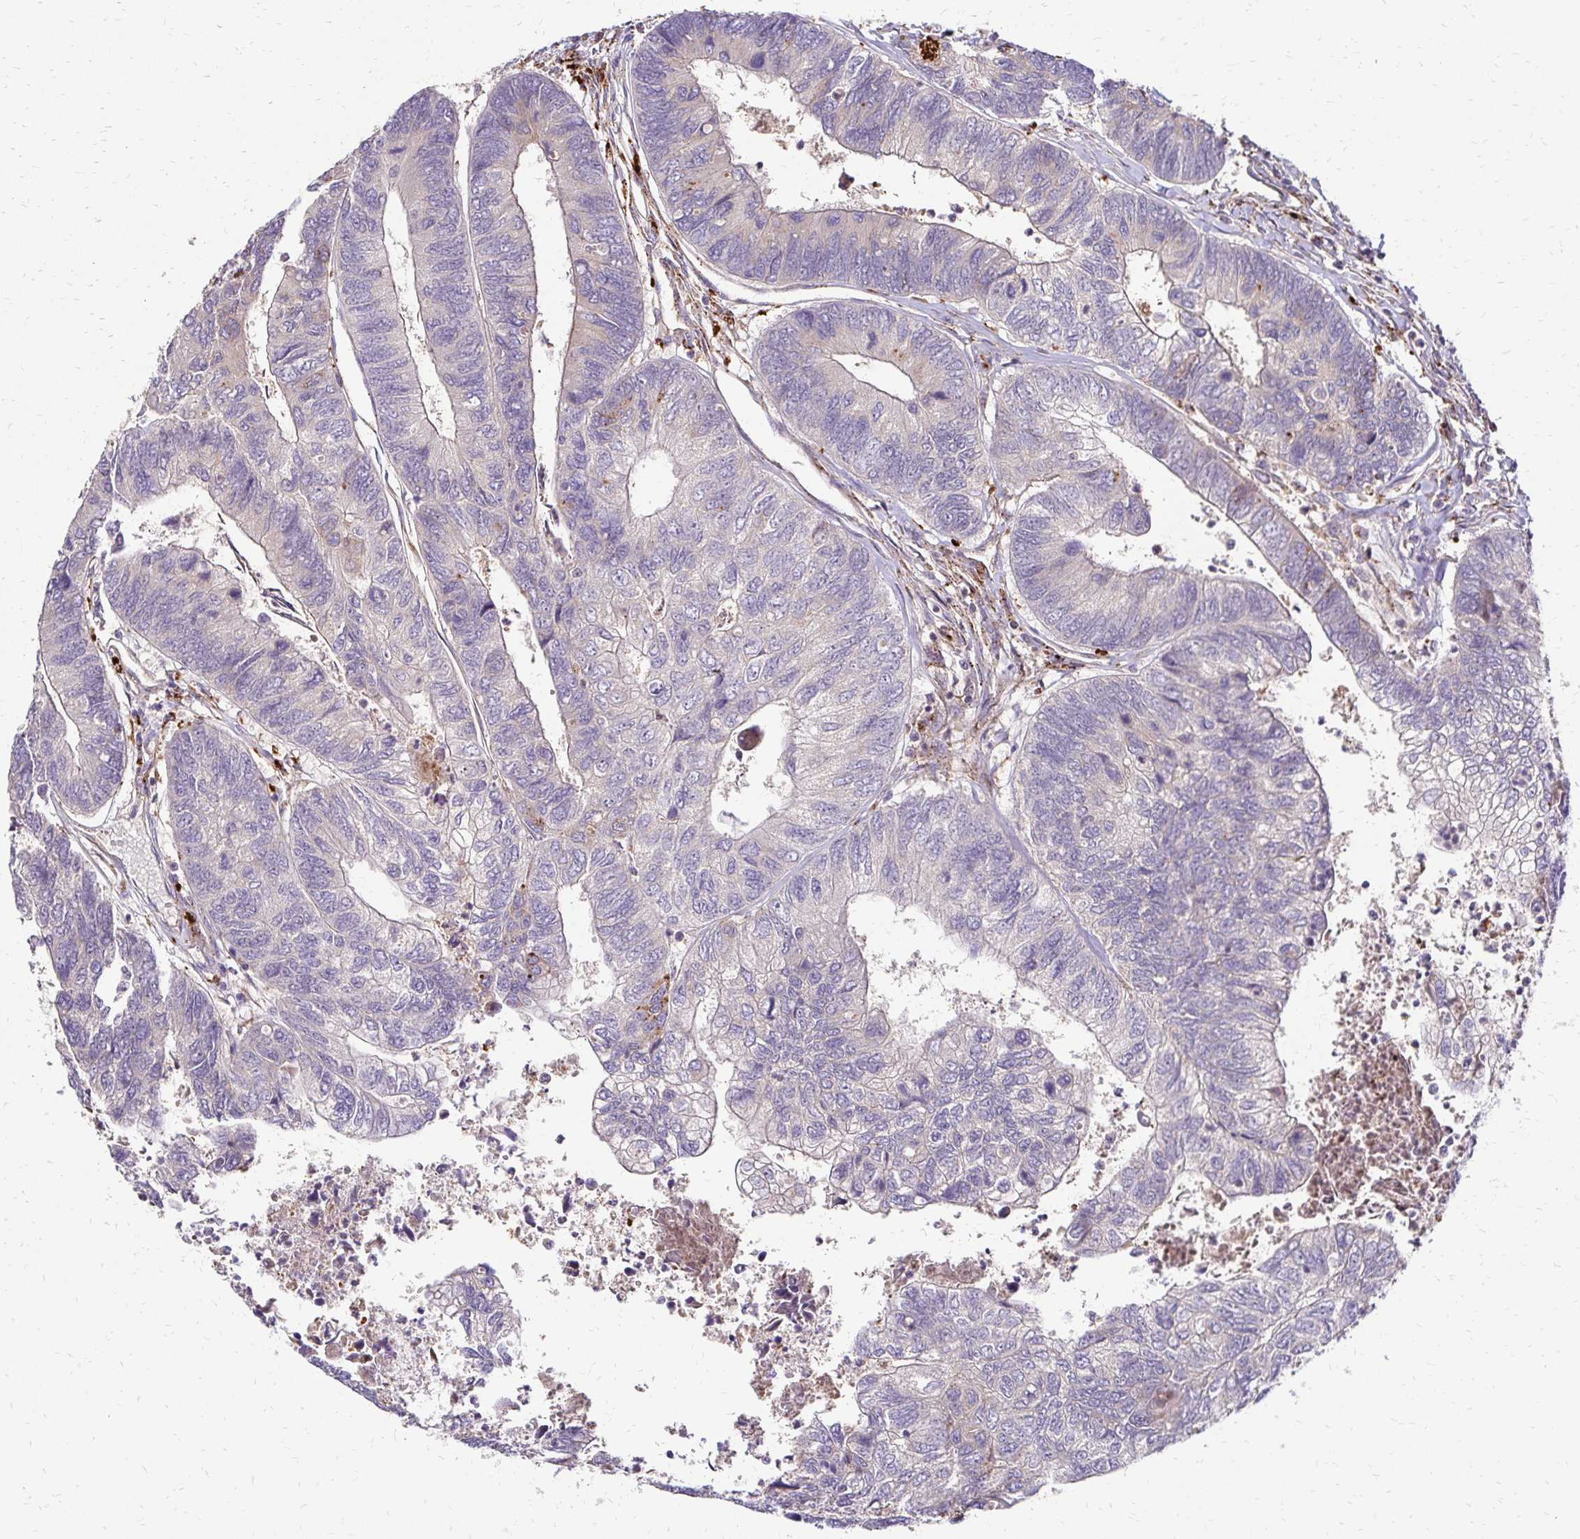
{"staining": {"intensity": "negative", "quantity": "none", "location": "none"}, "tissue": "colorectal cancer", "cell_type": "Tumor cells", "image_type": "cancer", "snomed": [{"axis": "morphology", "description": "Adenocarcinoma, NOS"}, {"axis": "topography", "description": "Colon"}], "caption": "Micrograph shows no protein positivity in tumor cells of colorectal cancer (adenocarcinoma) tissue.", "gene": "IDUA", "patient": {"sex": "female", "age": 67}}